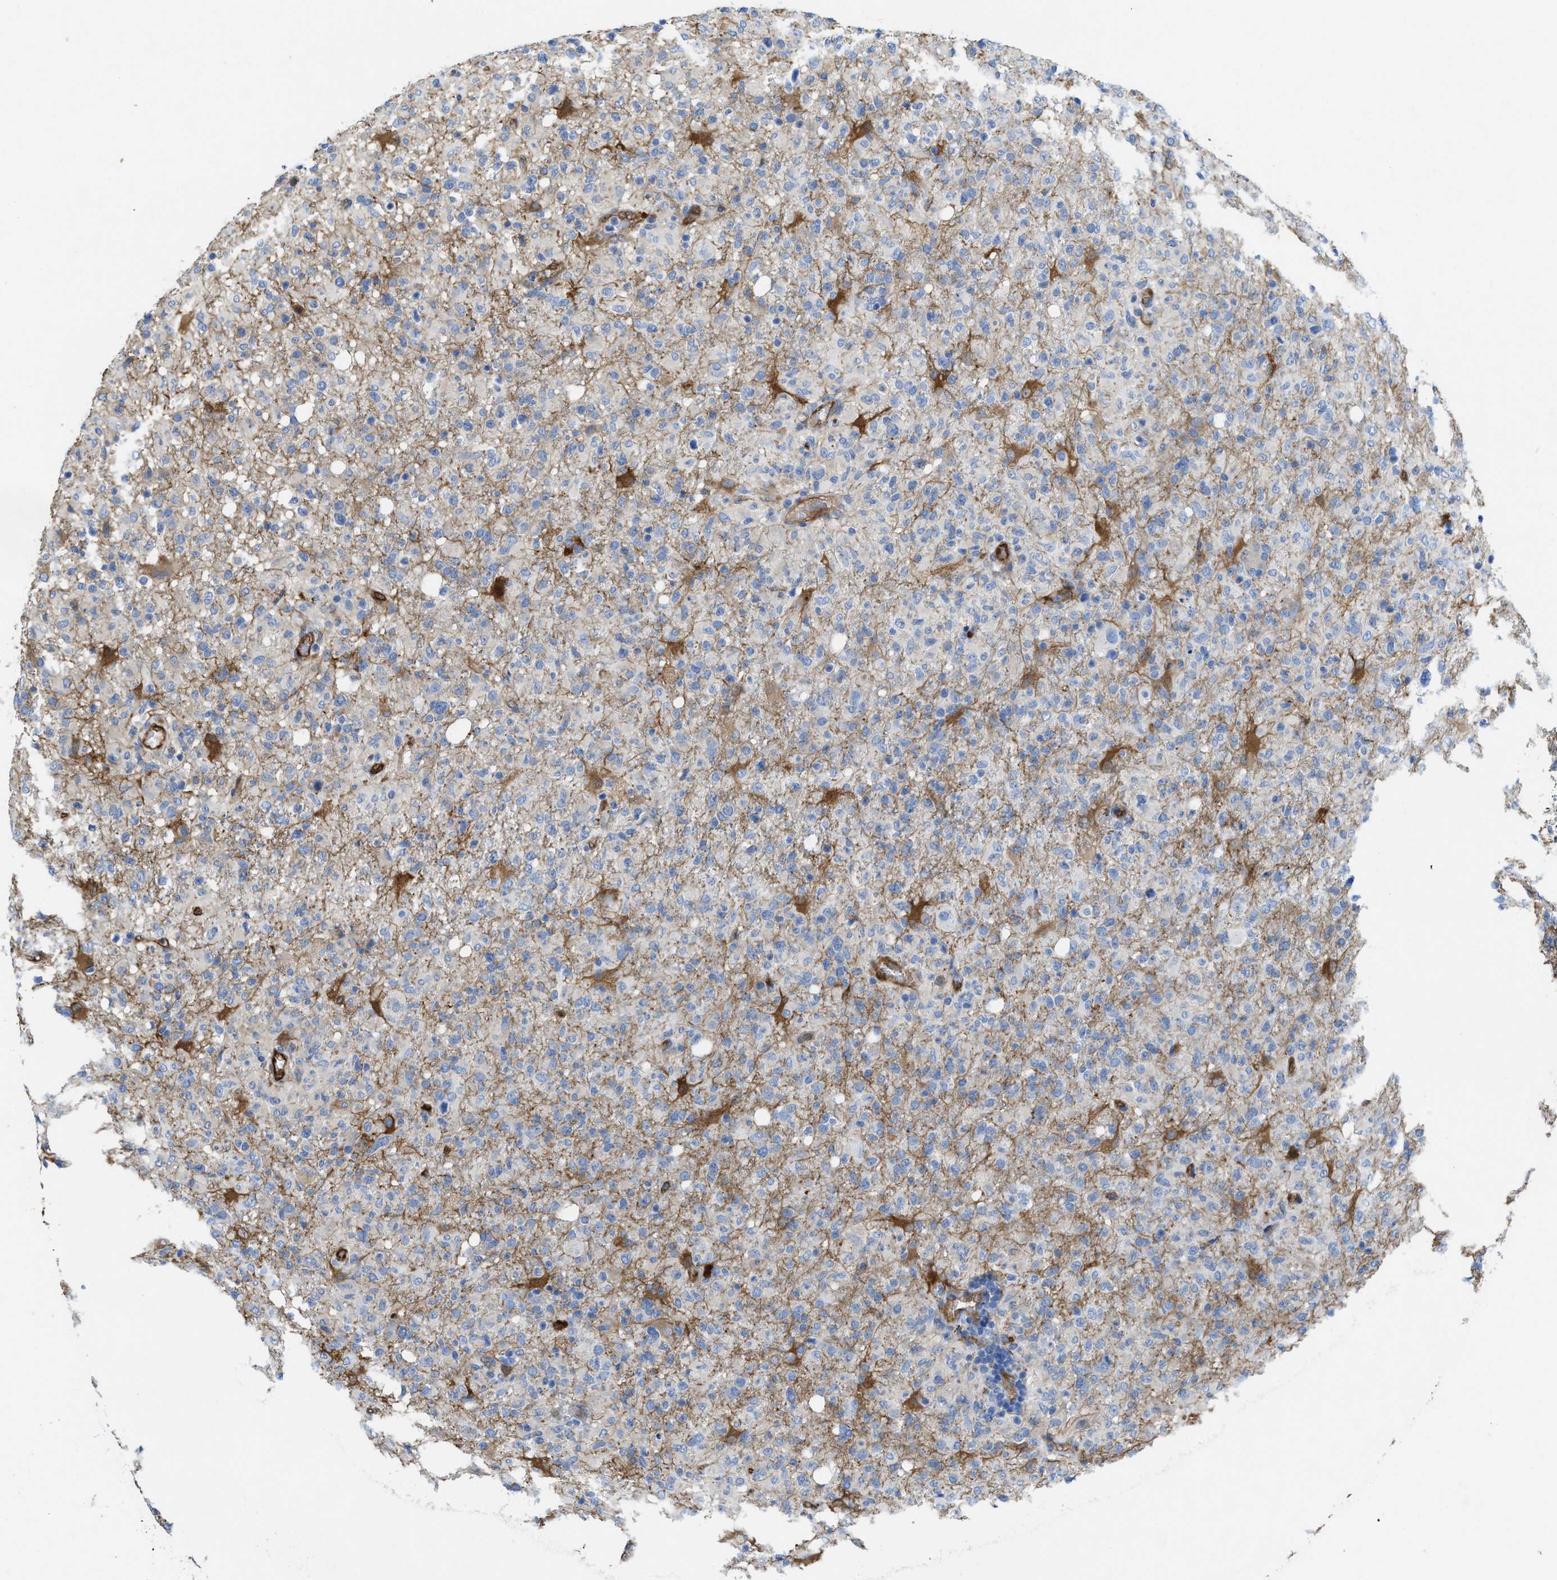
{"staining": {"intensity": "weak", "quantity": "<25%", "location": "cytoplasmic/membranous"}, "tissue": "glioma", "cell_type": "Tumor cells", "image_type": "cancer", "snomed": [{"axis": "morphology", "description": "Glioma, malignant, High grade"}, {"axis": "topography", "description": "Brain"}], "caption": "Tumor cells are negative for brown protein staining in glioma.", "gene": "ASS1", "patient": {"sex": "female", "age": 57}}